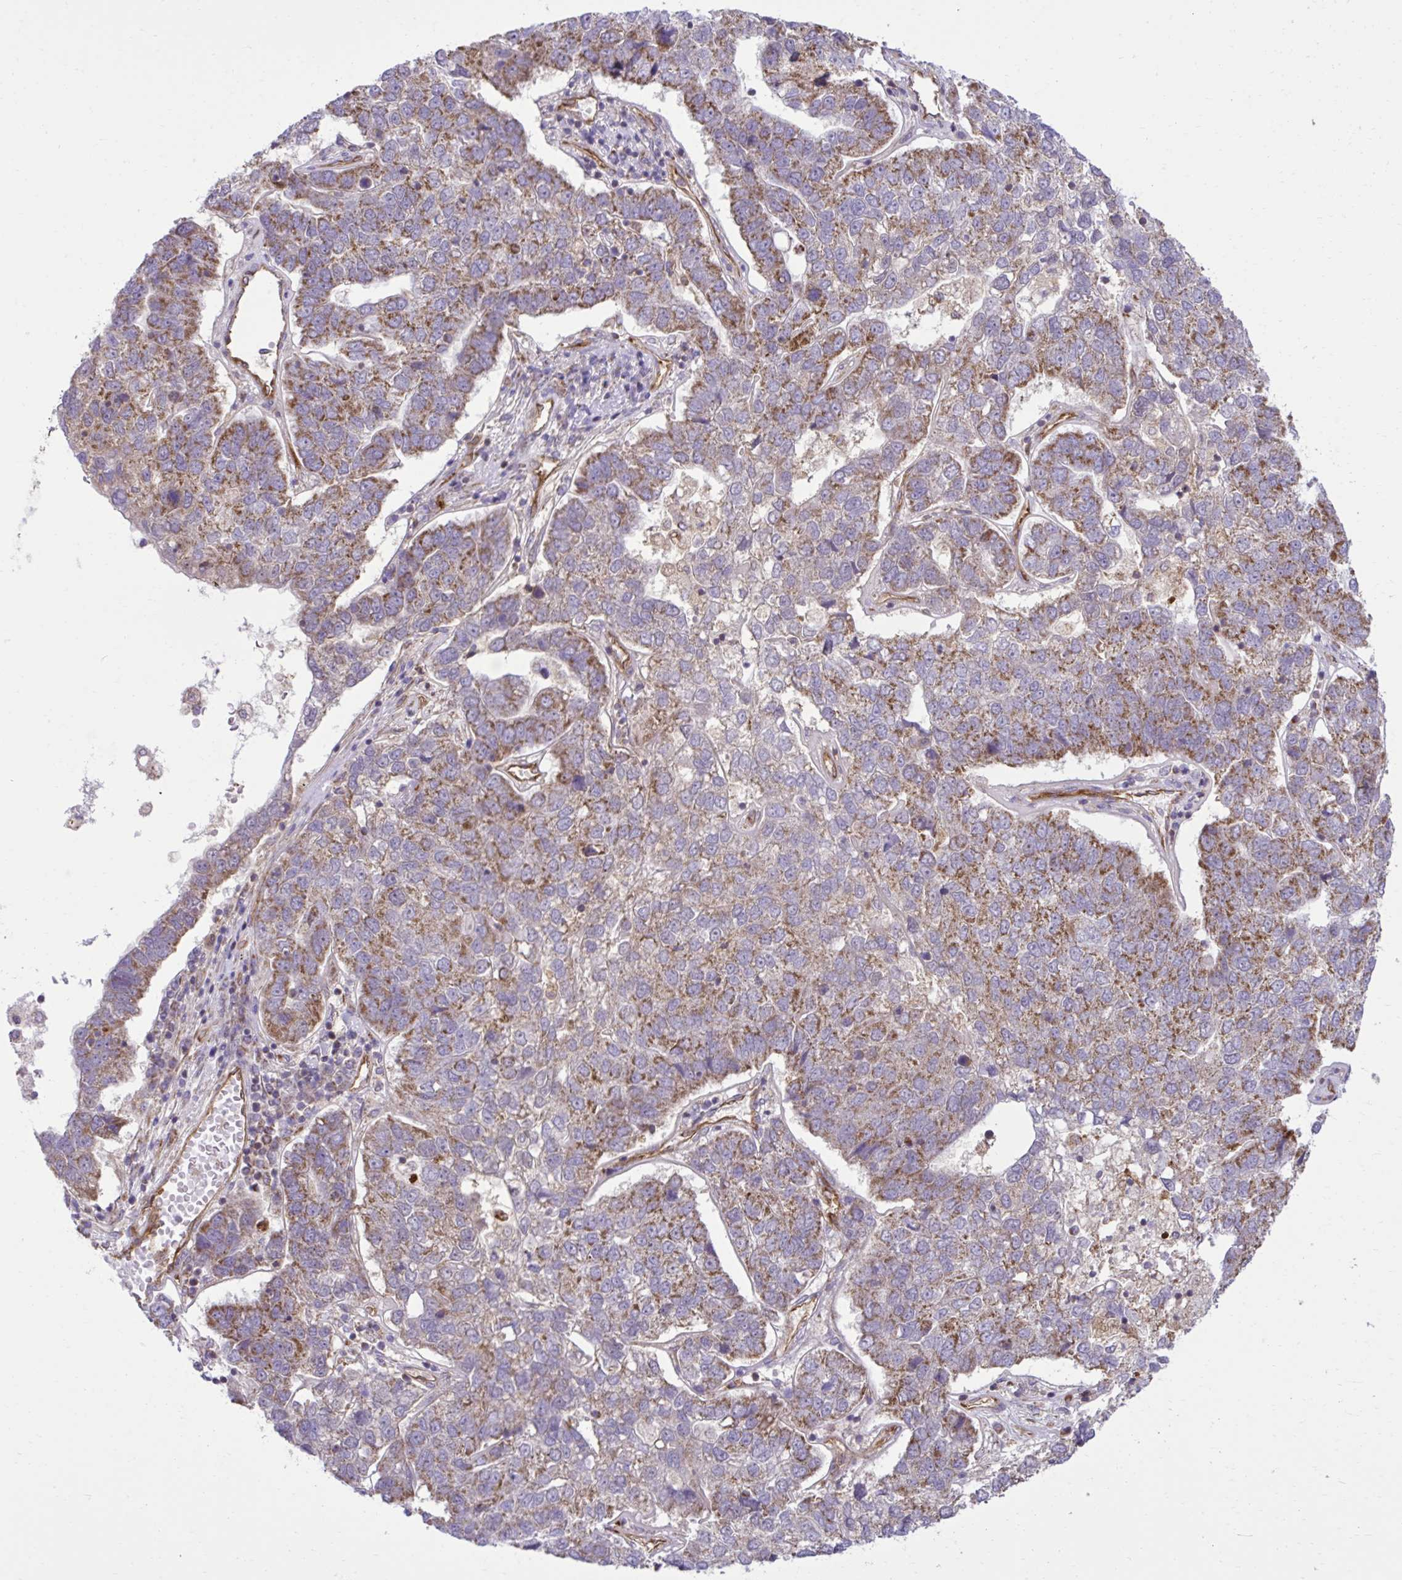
{"staining": {"intensity": "moderate", "quantity": "25%-75%", "location": "cytoplasmic/membranous"}, "tissue": "pancreatic cancer", "cell_type": "Tumor cells", "image_type": "cancer", "snomed": [{"axis": "morphology", "description": "Adenocarcinoma, NOS"}, {"axis": "topography", "description": "Pancreas"}], "caption": "Moderate cytoplasmic/membranous protein expression is identified in approximately 25%-75% of tumor cells in pancreatic cancer.", "gene": "LIMS1", "patient": {"sex": "female", "age": 61}}